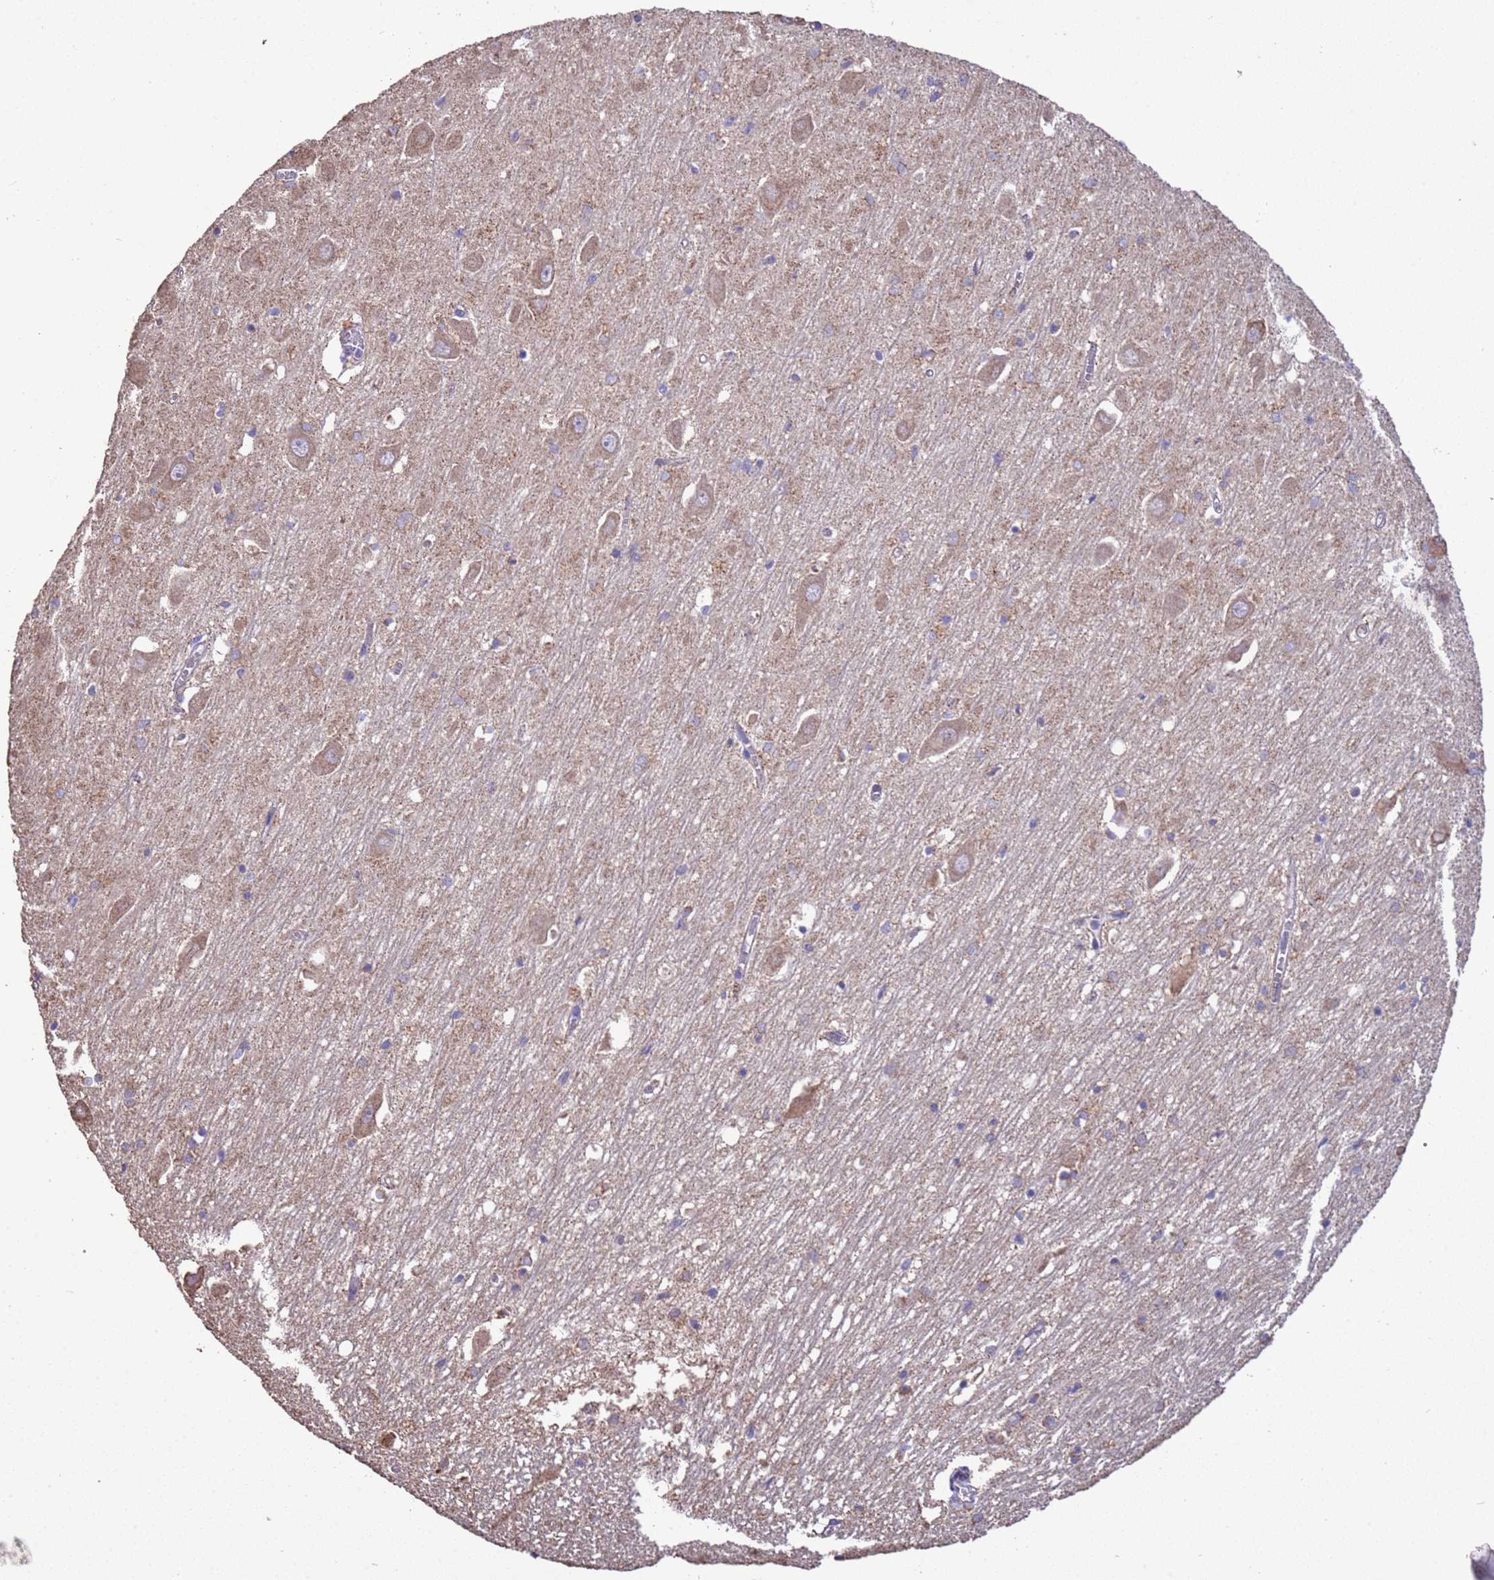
{"staining": {"intensity": "weak", "quantity": "<25%", "location": "cytoplasmic/membranous"}, "tissue": "hippocampus", "cell_type": "Glial cells", "image_type": "normal", "snomed": [{"axis": "morphology", "description": "Normal tissue, NOS"}, {"axis": "topography", "description": "Hippocampus"}], "caption": "This photomicrograph is of unremarkable hippocampus stained with immunohistochemistry (IHC) to label a protein in brown with the nuclei are counter-stained blue. There is no staining in glial cells. (DAB (3,3'-diaminobenzidine) immunohistochemistry visualized using brightfield microscopy, high magnification).", "gene": "ZNFX1", "patient": {"sex": "male", "age": 70}}